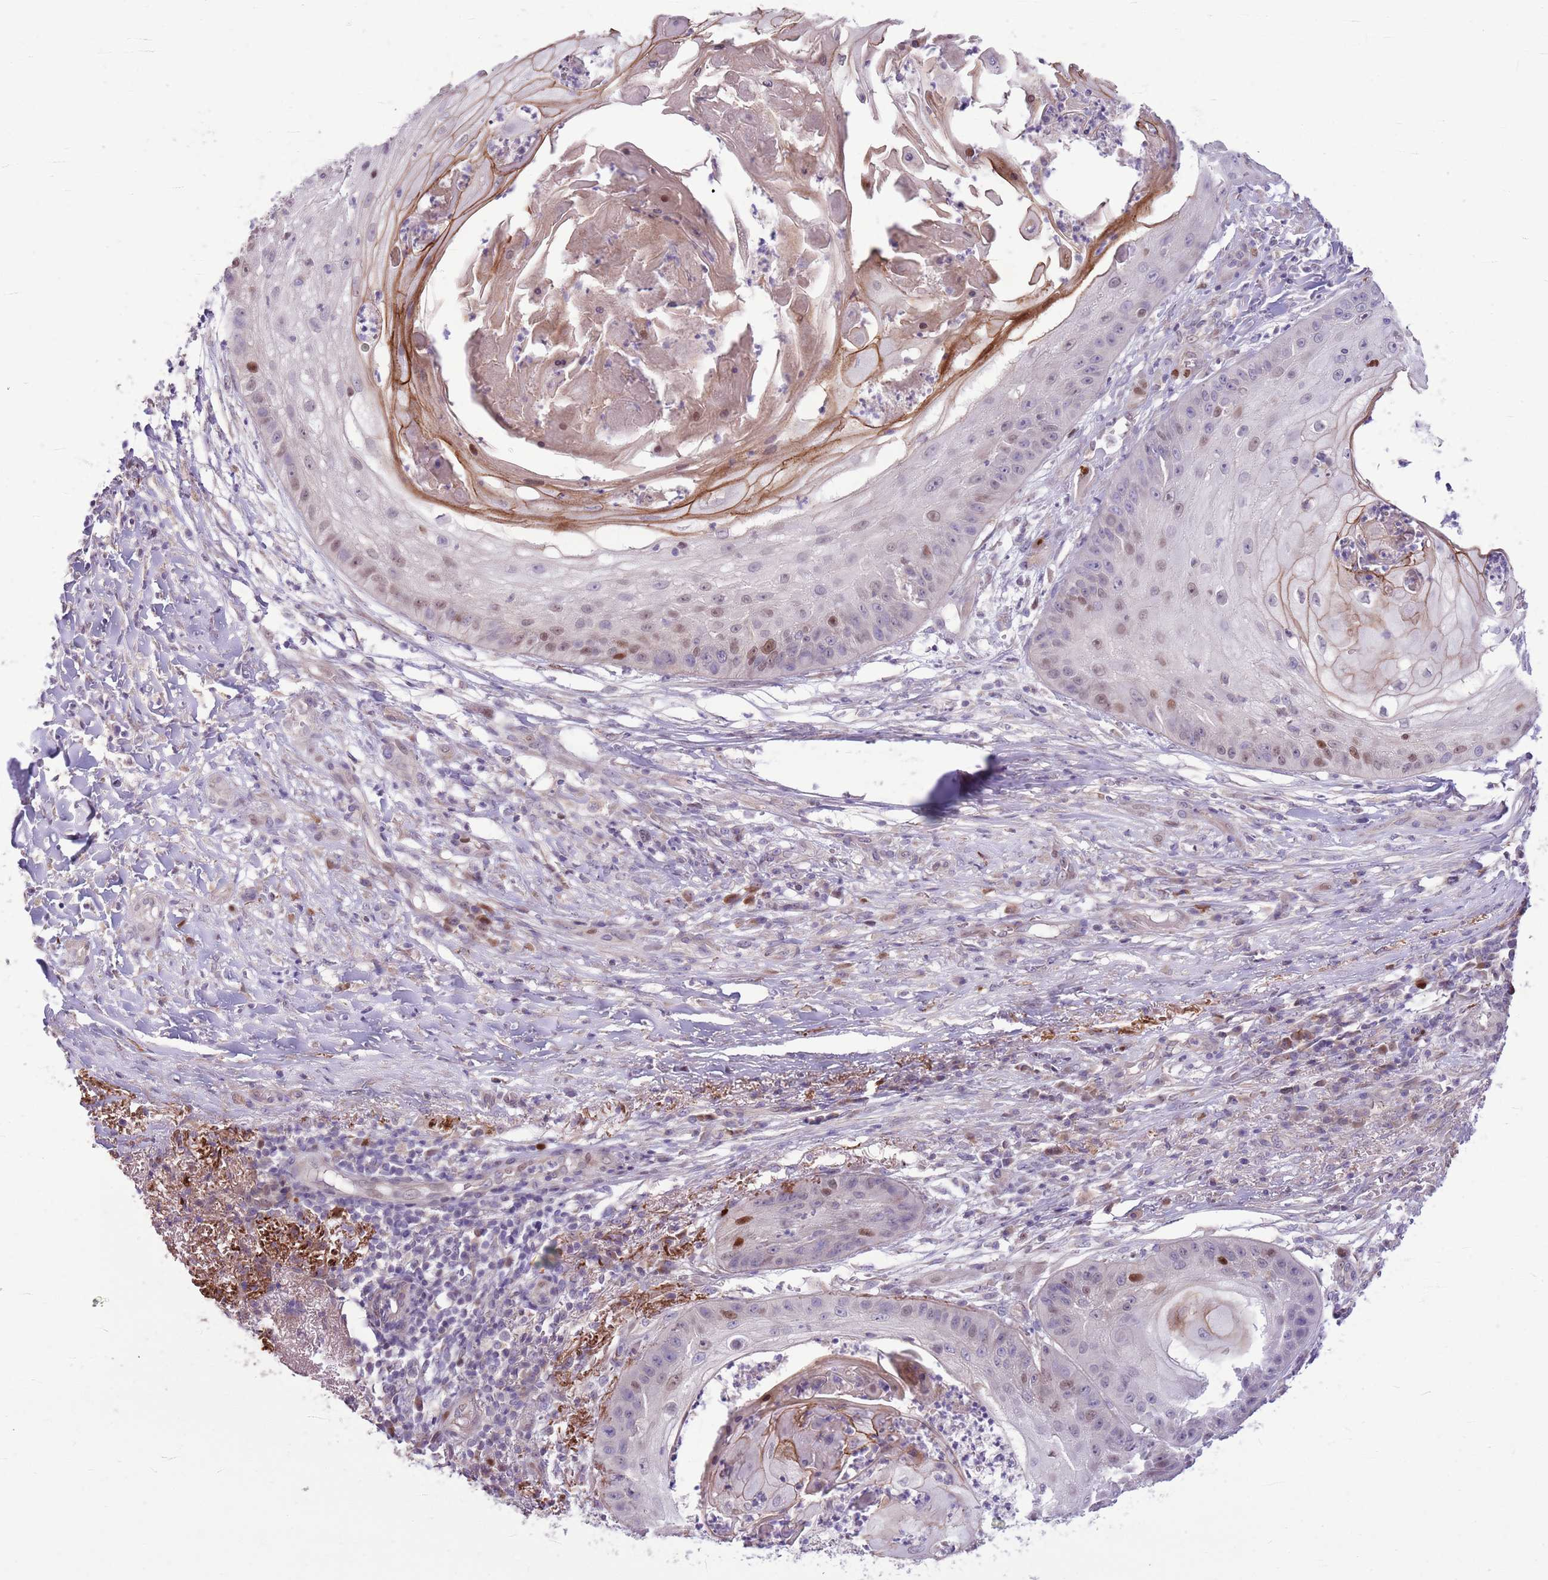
{"staining": {"intensity": "moderate", "quantity": "<25%", "location": "nuclear"}, "tissue": "skin cancer", "cell_type": "Tumor cells", "image_type": "cancer", "snomed": [{"axis": "morphology", "description": "Squamous cell carcinoma, NOS"}, {"axis": "topography", "description": "Skin"}], "caption": "Immunohistochemical staining of human skin cancer reveals low levels of moderate nuclear staining in approximately <25% of tumor cells.", "gene": "CCND2", "patient": {"sex": "male", "age": 70}}